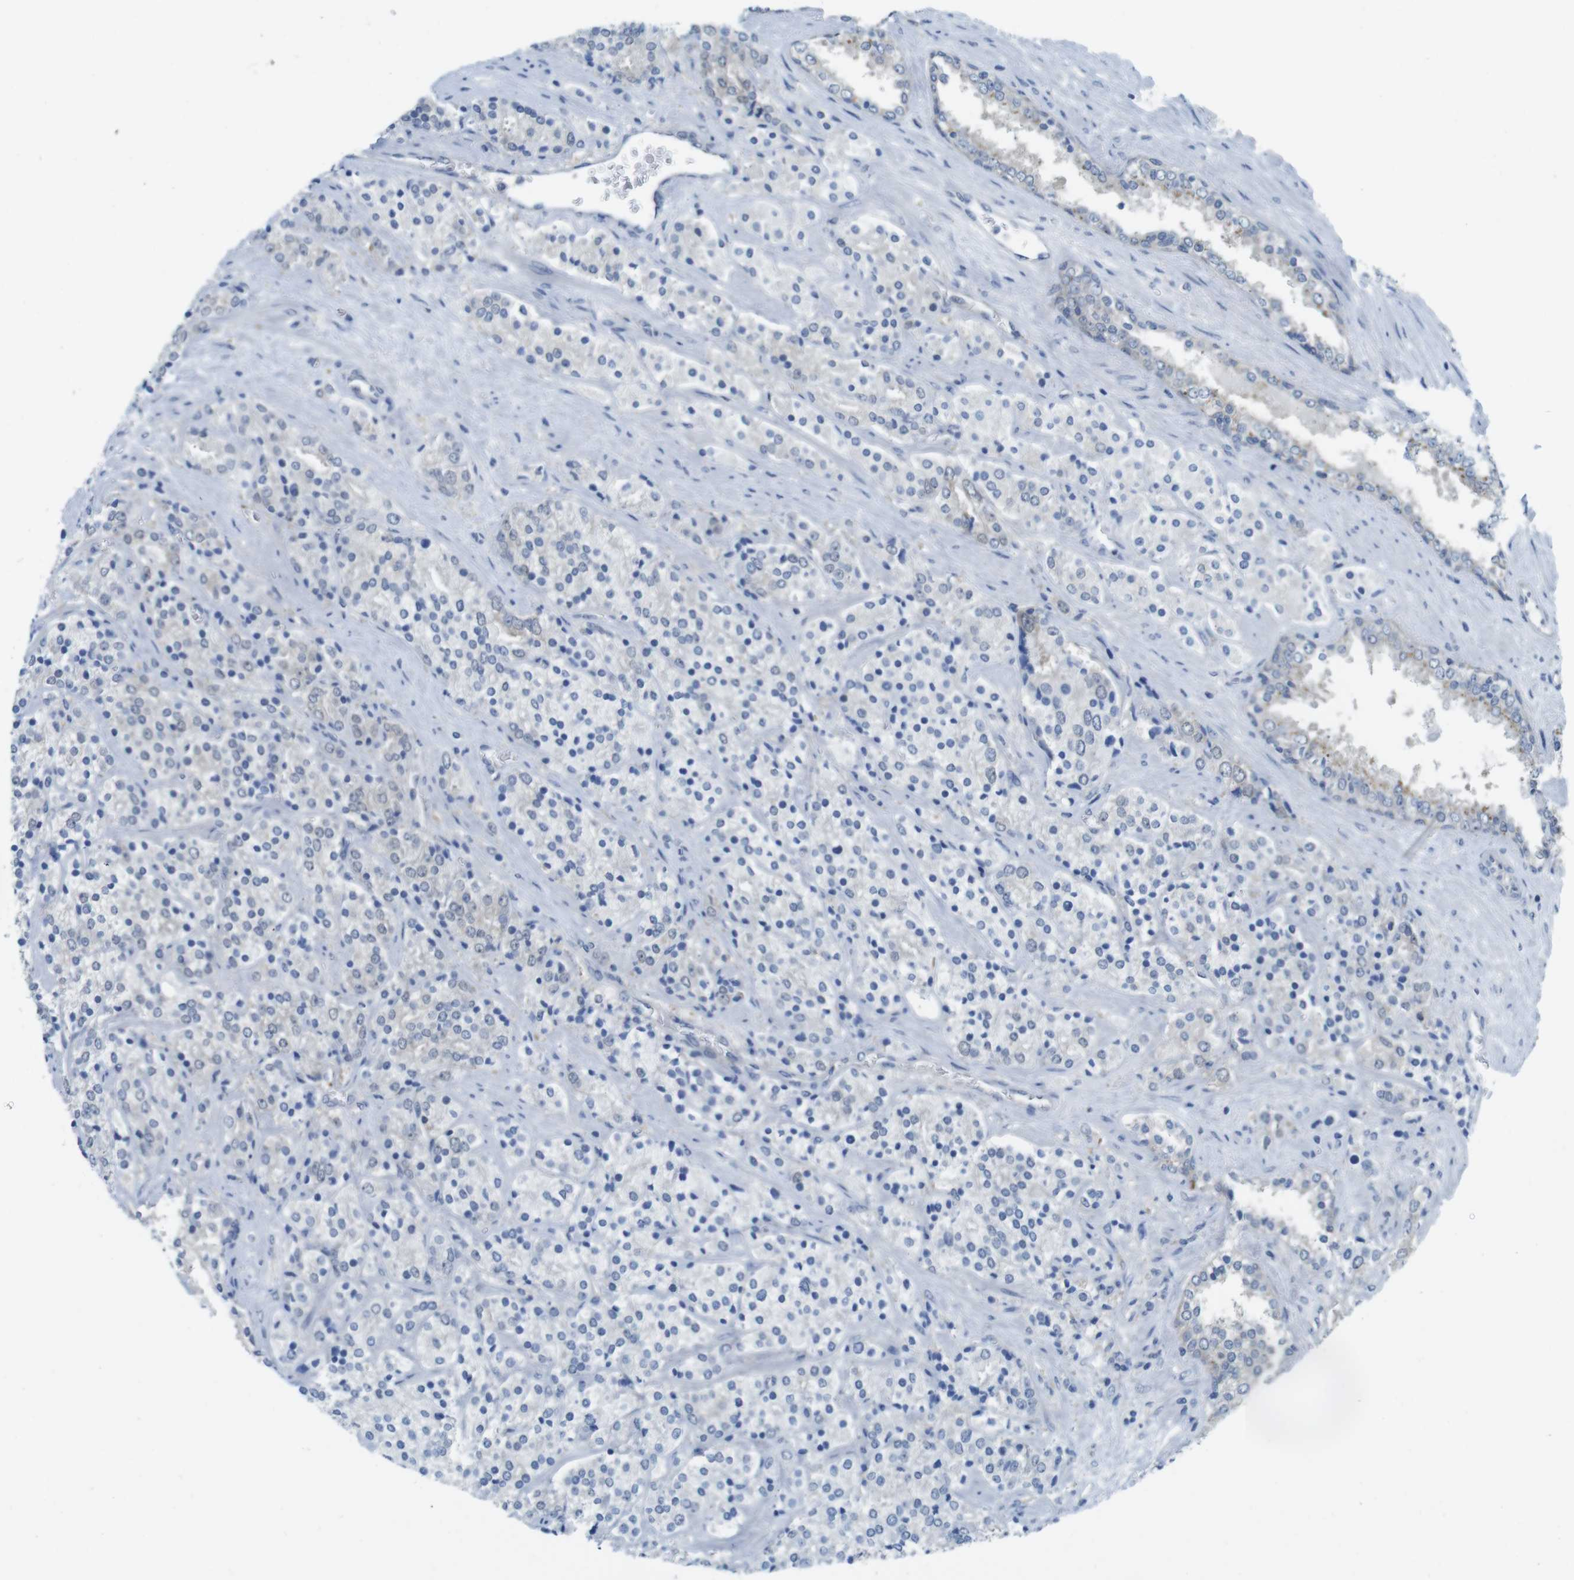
{"staining": {"intensity": "negative", "quantity": "none", "location": "none"}, "tissue": "prostate cancer", "cell_type": "Tumor cells", "image_type": "cancer", "snomed": [{"axis": "morphology", "description": "Adenocarcinoma, High grade"}, {"axis": "topography", "description": "Prostate"}], "caption": "The immunohistochemistry histopathology image has no significant positivity in tumor cells of prostate cancer (high-grade adenocarcinoma) tissue.", "gene": "CASP2", "patient": {"sex": "male", "age": 71}}